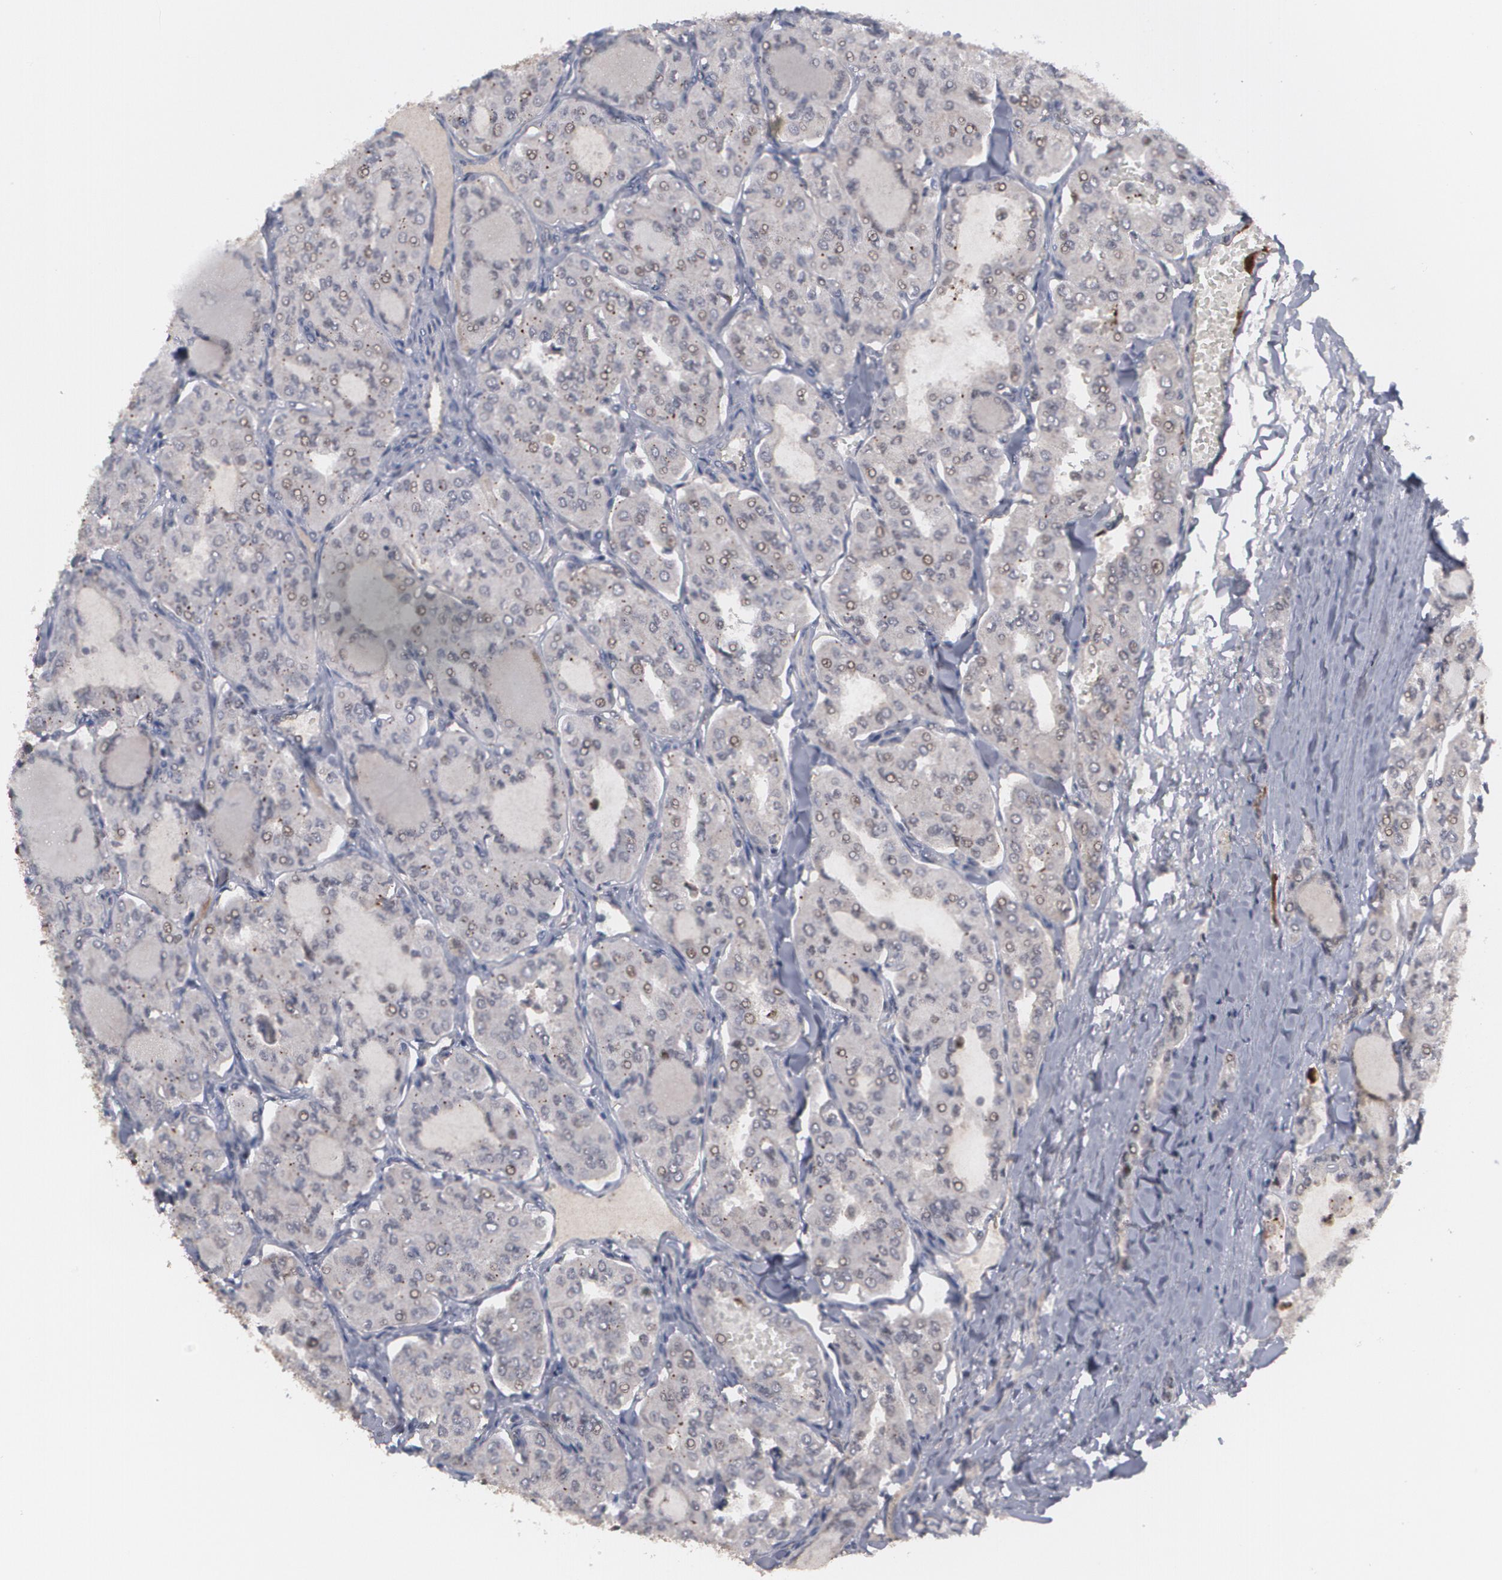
{"staining": {"intensity": "weak", "quantity": "25%-75%", "location": "nuclear"}, "tissue": "thyroid cancer", "cell_type": "Tumor cells", "image_type": "cancer", "snomed": [{"axis": "morphology", "description": "Papillary adenocarcinoma, NOS"}, {"axis": "topography", "description": "Thyroid gland"}], "caption": "Protein staining of thyroid papillary adenocarcinoma tissue reveals weak nuclear expression in approximately 25%-75% of tumor cells. The protein of interest is stained brown, and the nuclei are stained in blue (DAB IHC with brightfield microscopy, high magnification).", "gene": "INTS6", "patient": {"sex": "male", "age": 20}}